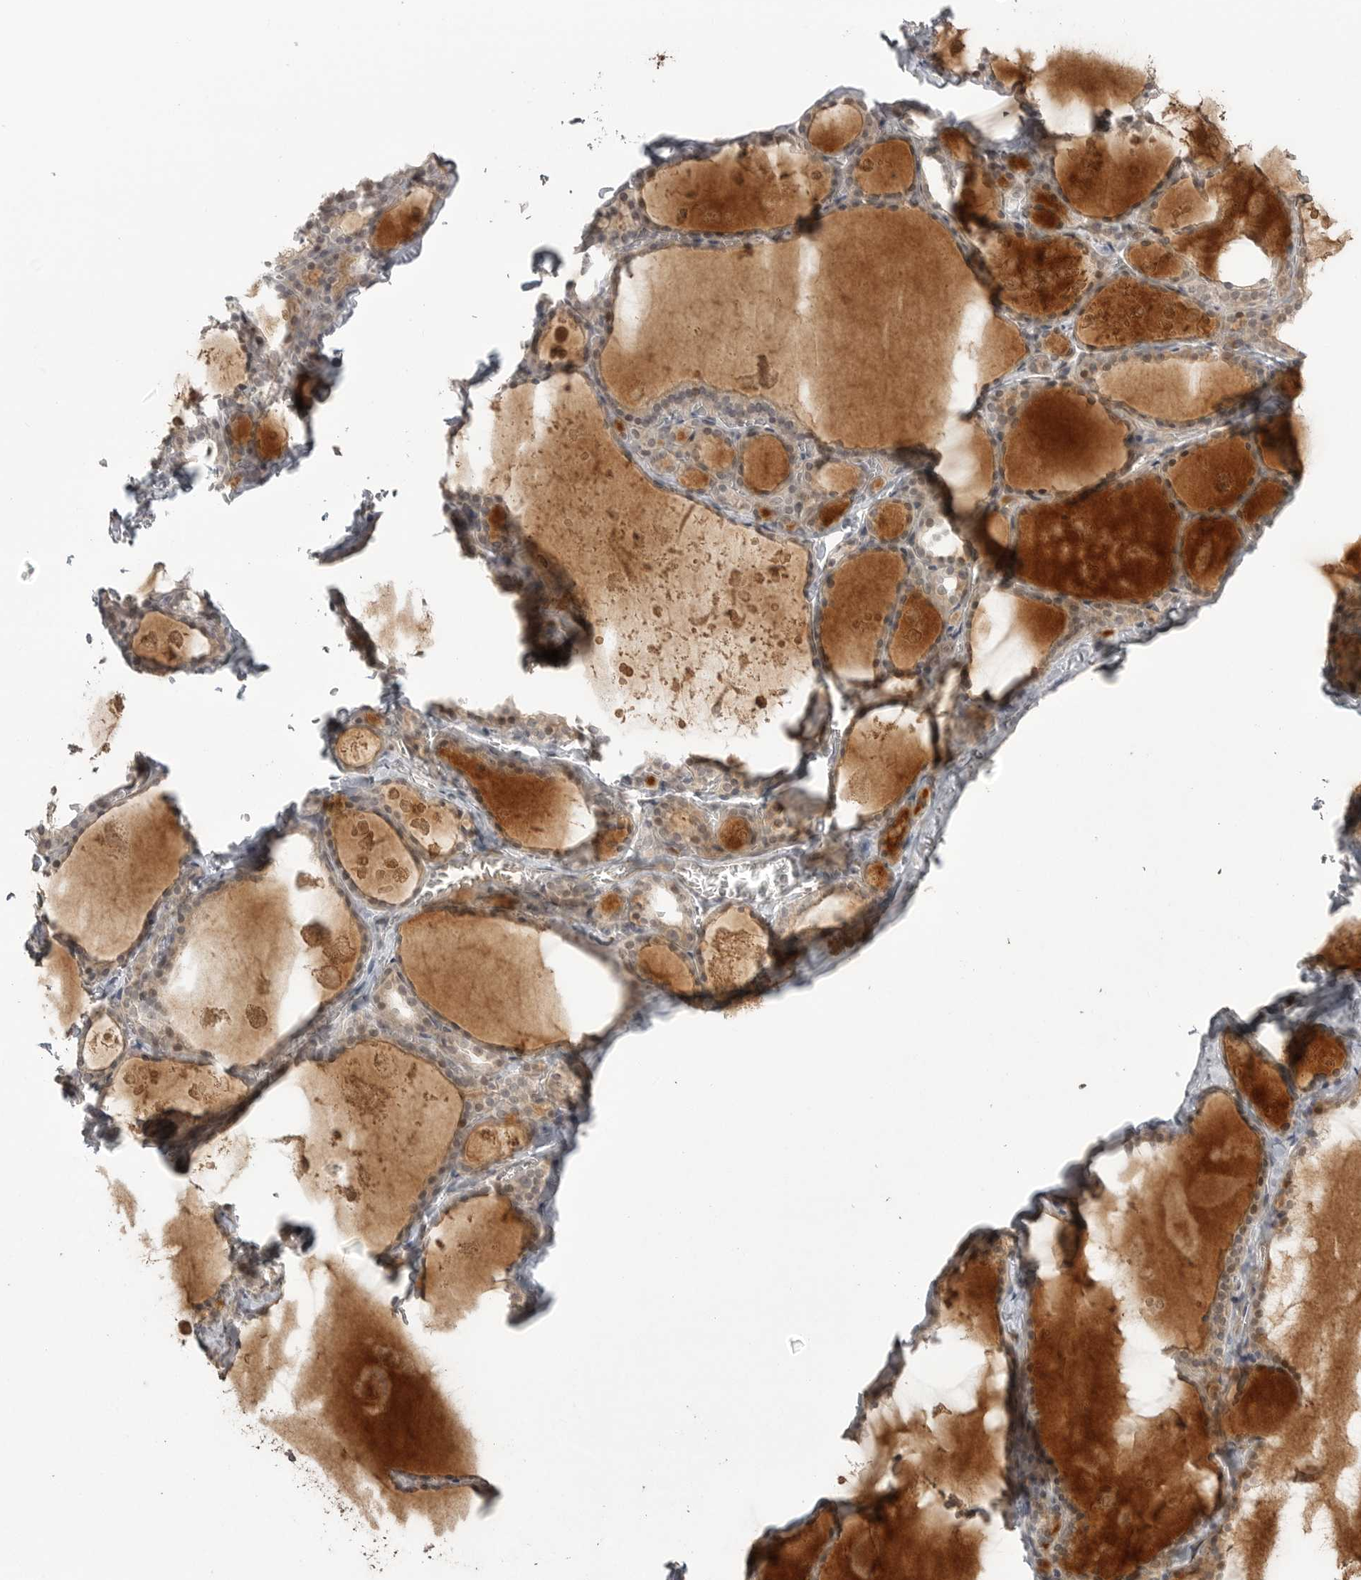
{"staining": {"intensity": "weak", "quantity": ">75%", "location": "cytoplasmic/membranous"}, "tissue": "thyroid gland", "cell_type": "Glandular cells", "image_type": "normal", "snomed": [{"axis": "morphology", "description": "Normal tissue, NOS"}, {"axis": "topography", "description": "Thyroid gland"}], "caption": "The immunohistochemical stain labels weak cytoplasmic/membranous expression in glandular cells of normal thyroid gland.", "gene": "SMG8", "patient": {"sex": "male", "age": 56}}